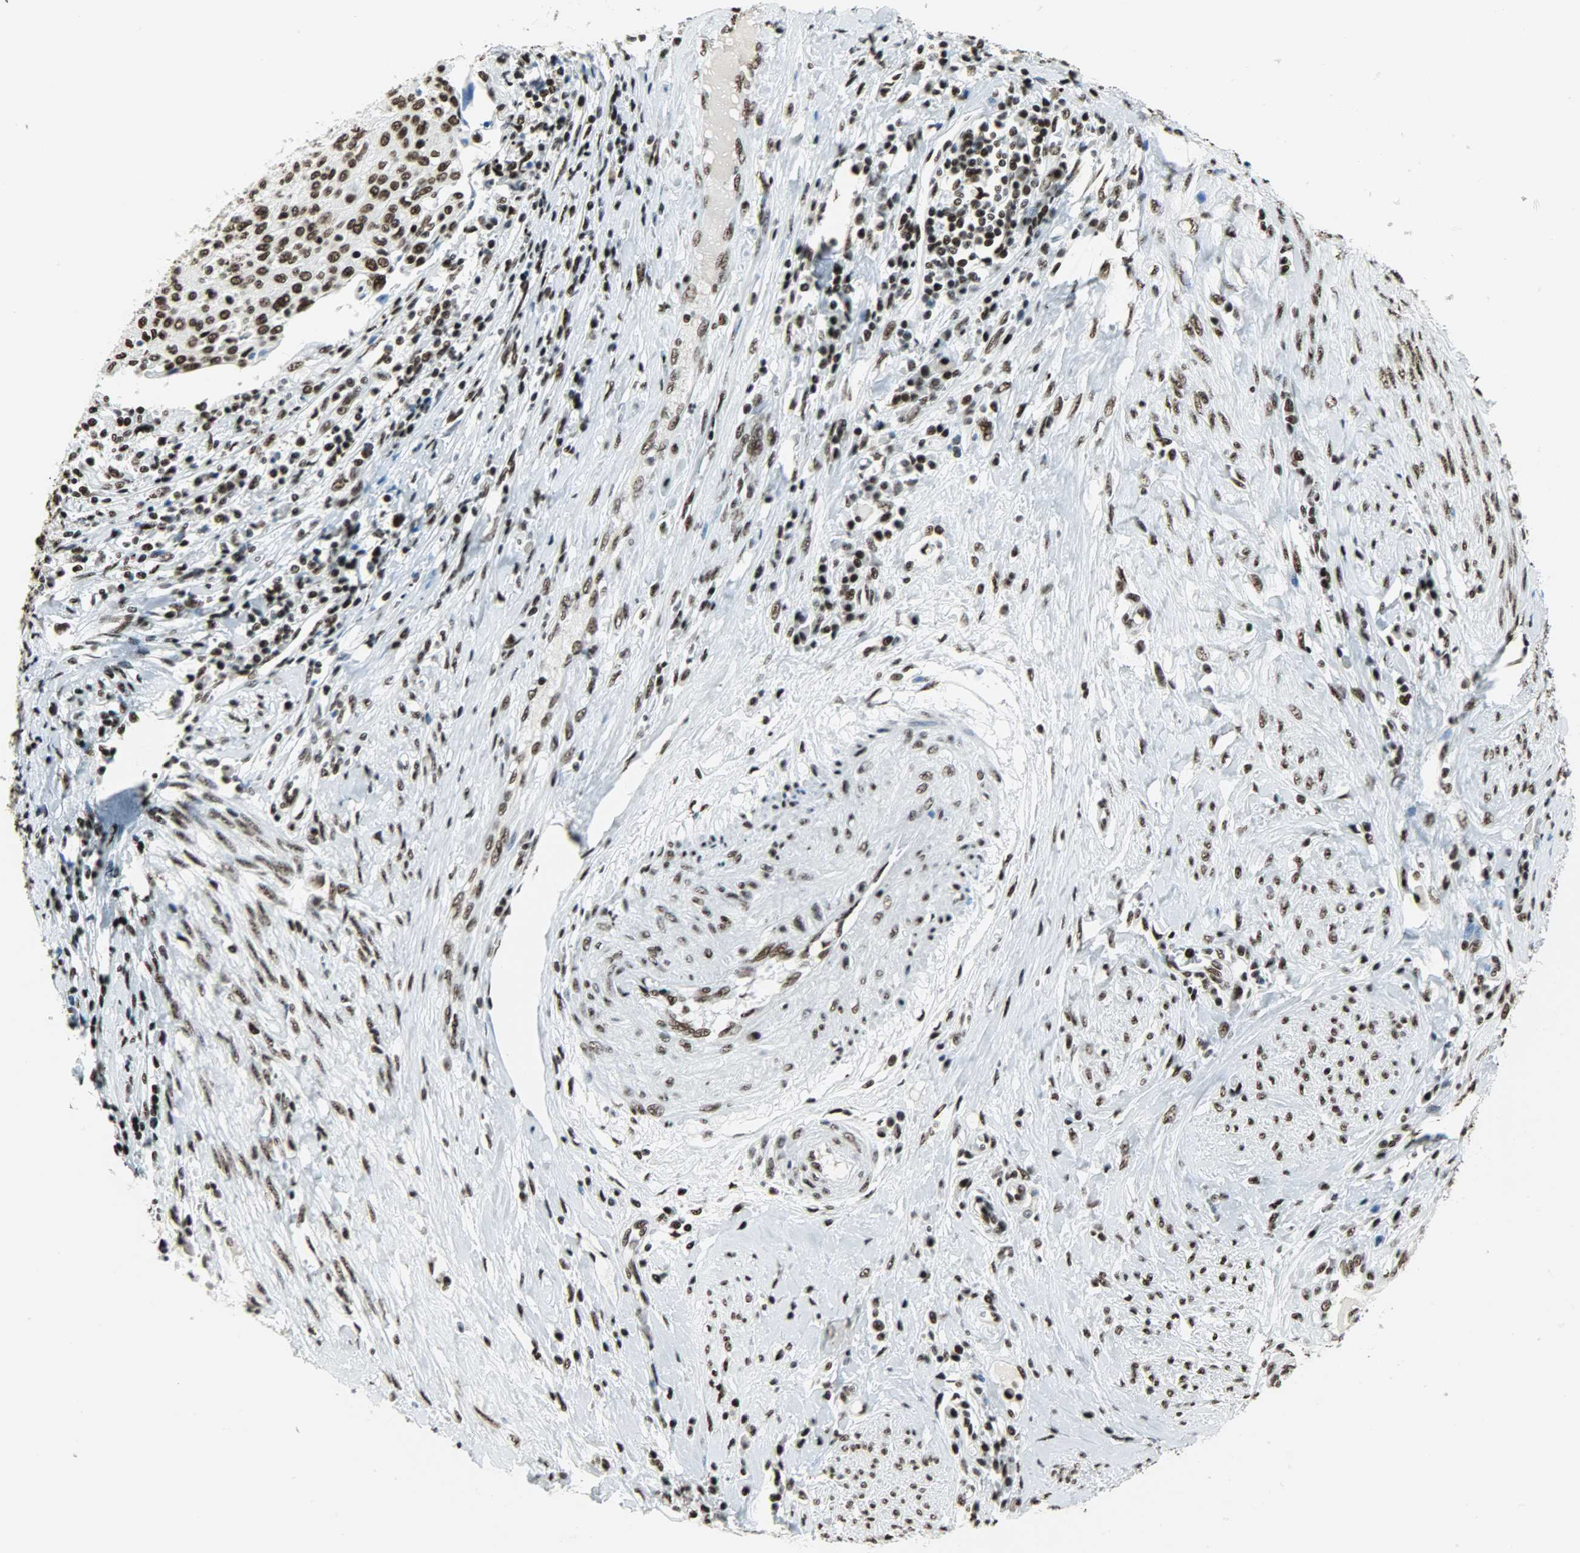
{"staining": {"intensity": "strong", "quantity": ">75%", "location": "nuclear"}, "tissue": "cervical cancer", "cell_type": "Tumor cells", "image_type": "cancer", "snomed": [{"axis": "morphology", "description": "Squamous cell carcinoma, NOS"}, {"axis": "topography", "description": "Cervix"}], "caption": "Immunohistochemical staining of human squamous cell carcinoma (cervical) exhibits high levels of strong nuclear protein expression in about >75% of tumor cells. (DAB = brown stain, brightfield microscopy at high magnification).", "gene": "SNRPA", "patient": {"sex": "female", "age": 40}}